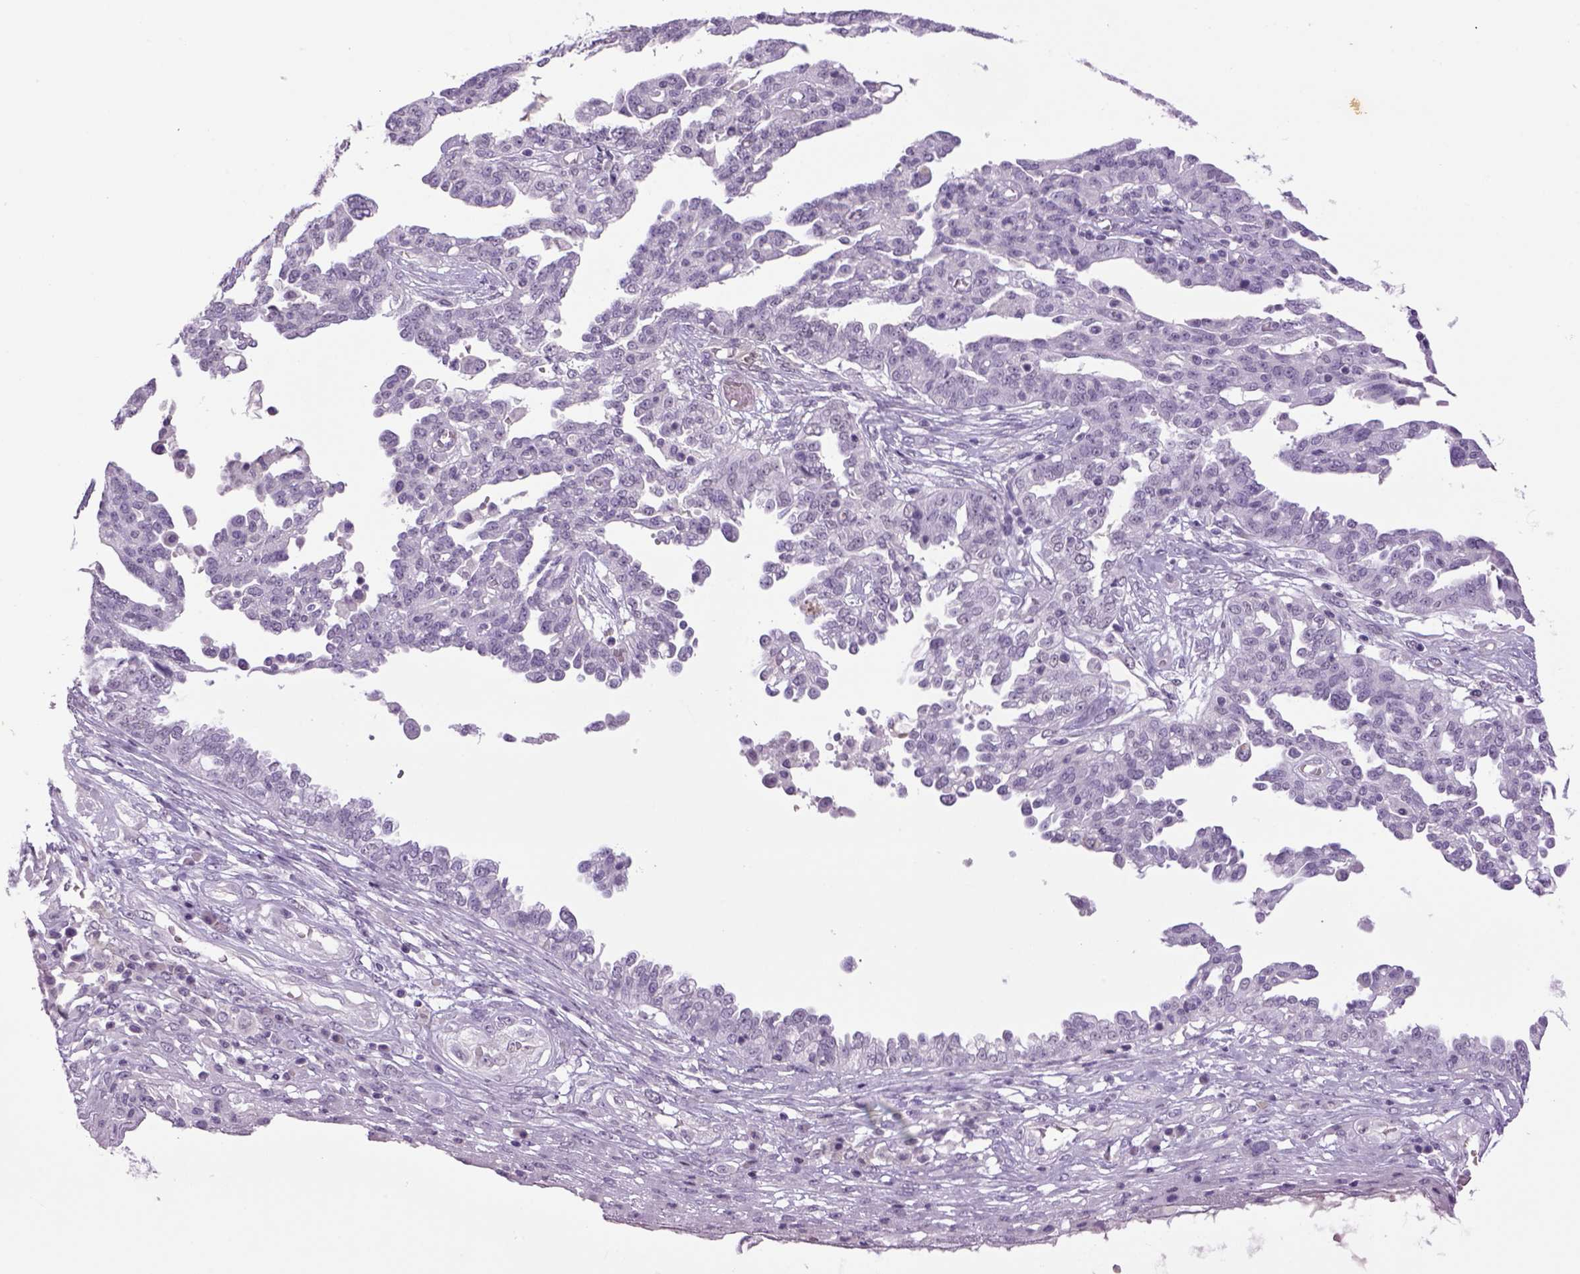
{"staining": {"intensity": "negative", "quantity": "none", "location": "none"}, "tissue": "ovarian cancer", "cell_type": "Tumor cells", "image_type": "cancer", "snomed": [{"axis": "morphology", "description": "Cystadenocarcinoma, serous, NOS"}, {"axis": "topography", "description": "Ovary"}], "caption": "Ovarian cancer (serous cystadenocarcinoma) was stained to show a protein in brown. There is no significant expression in tumor cells.", "gene": "DBH", "patient": {"sex": "female", "age": 67}}